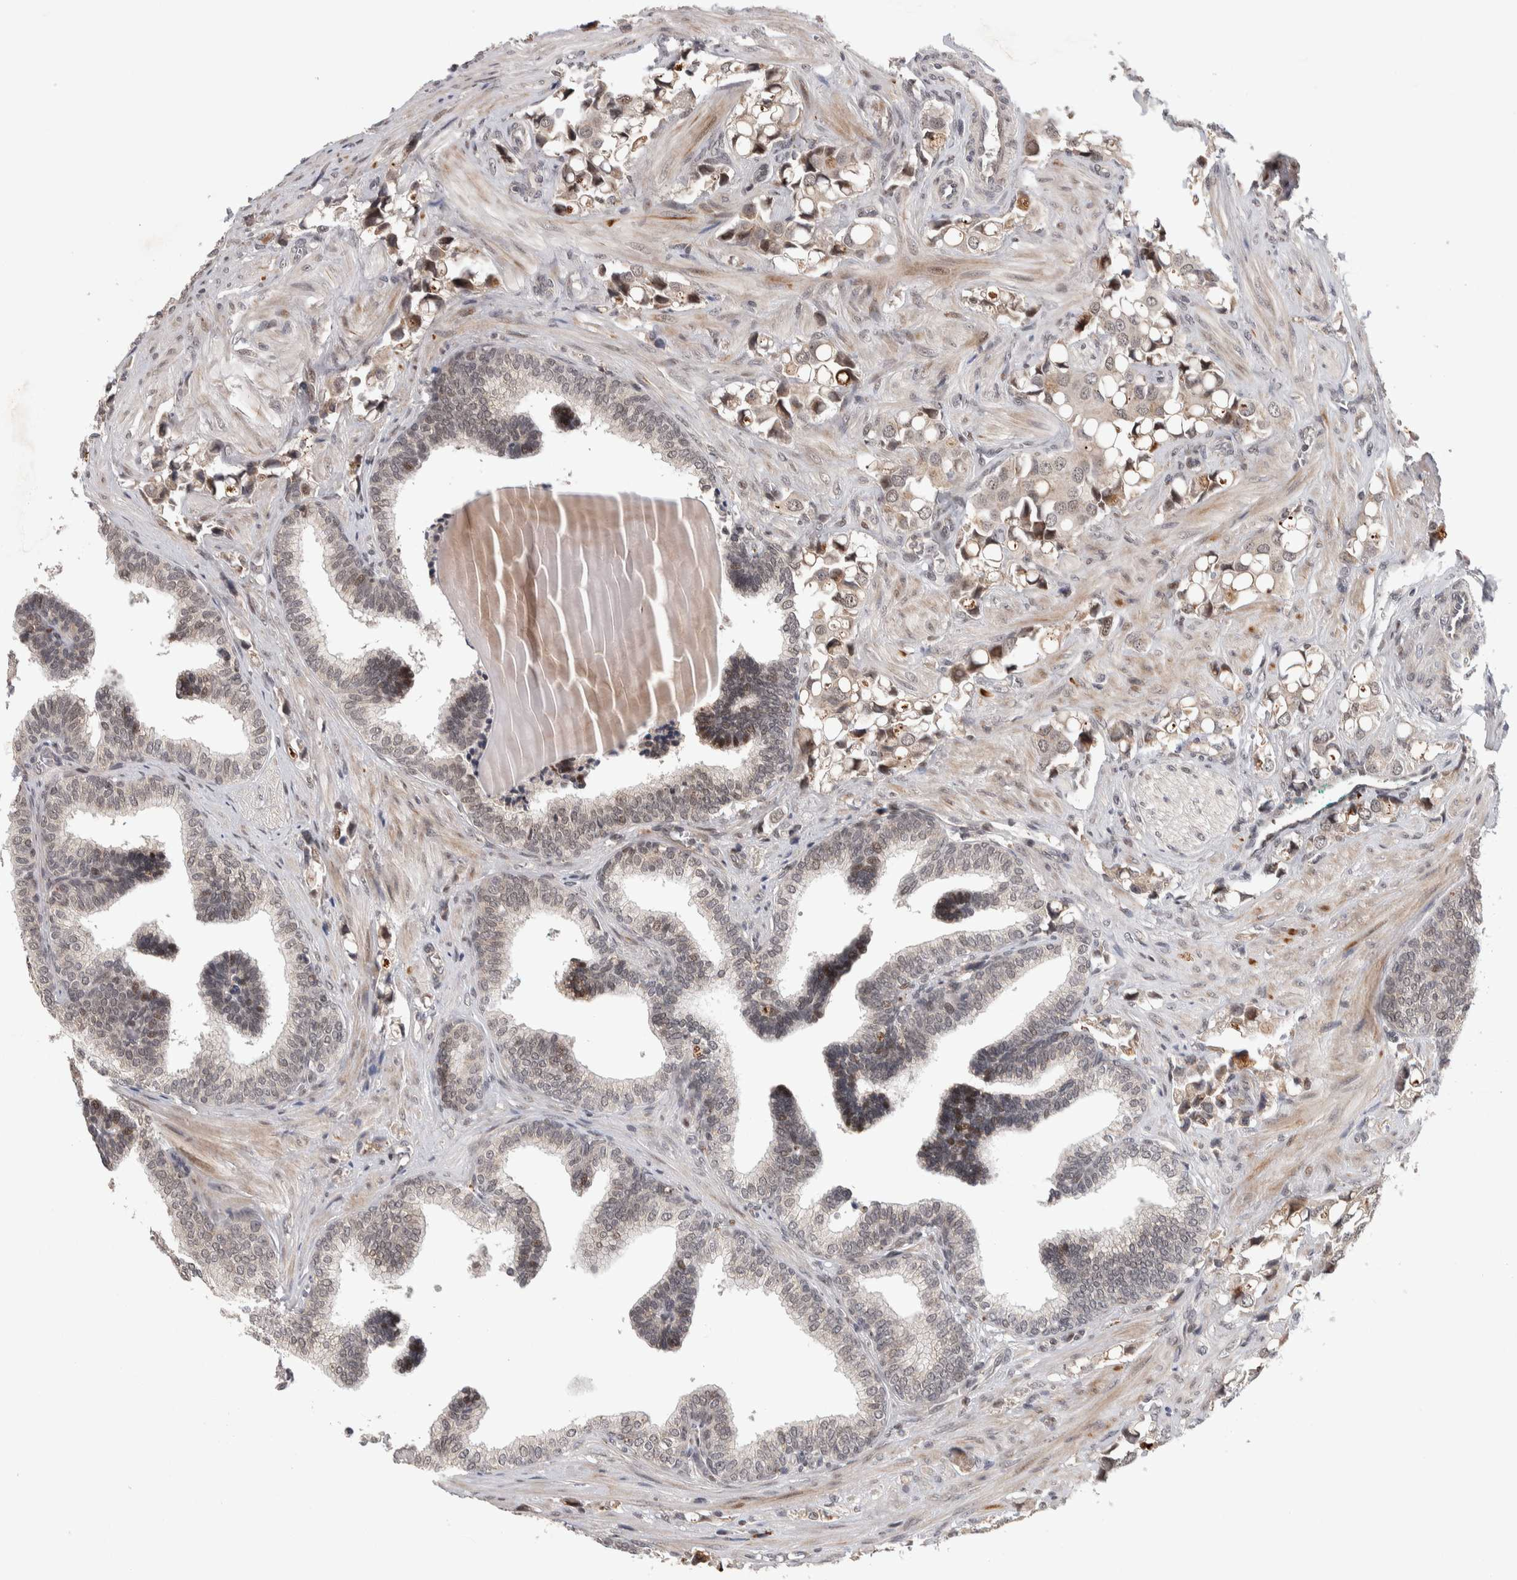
{"staining": {"intensity": "weak", "quantity": "<25%", "location": "nuclear"}, "tissue": "prostate cancer", "cell_type": "Tumor cells", "image_type": "cancer", "snomed": [{"axis": "morphology", "description": "Adenocarcinoma, High grade"}, {"axis": "topography", "description": "Prostate"}], "caption": "DAB immunohistochemical staining of prostate cancer (adenocarcinoma (high-grade)) reveals no significant positivity in tumor cells.", "gene": "ZNF592", "patient": {"sex": "male", "age": 52}}